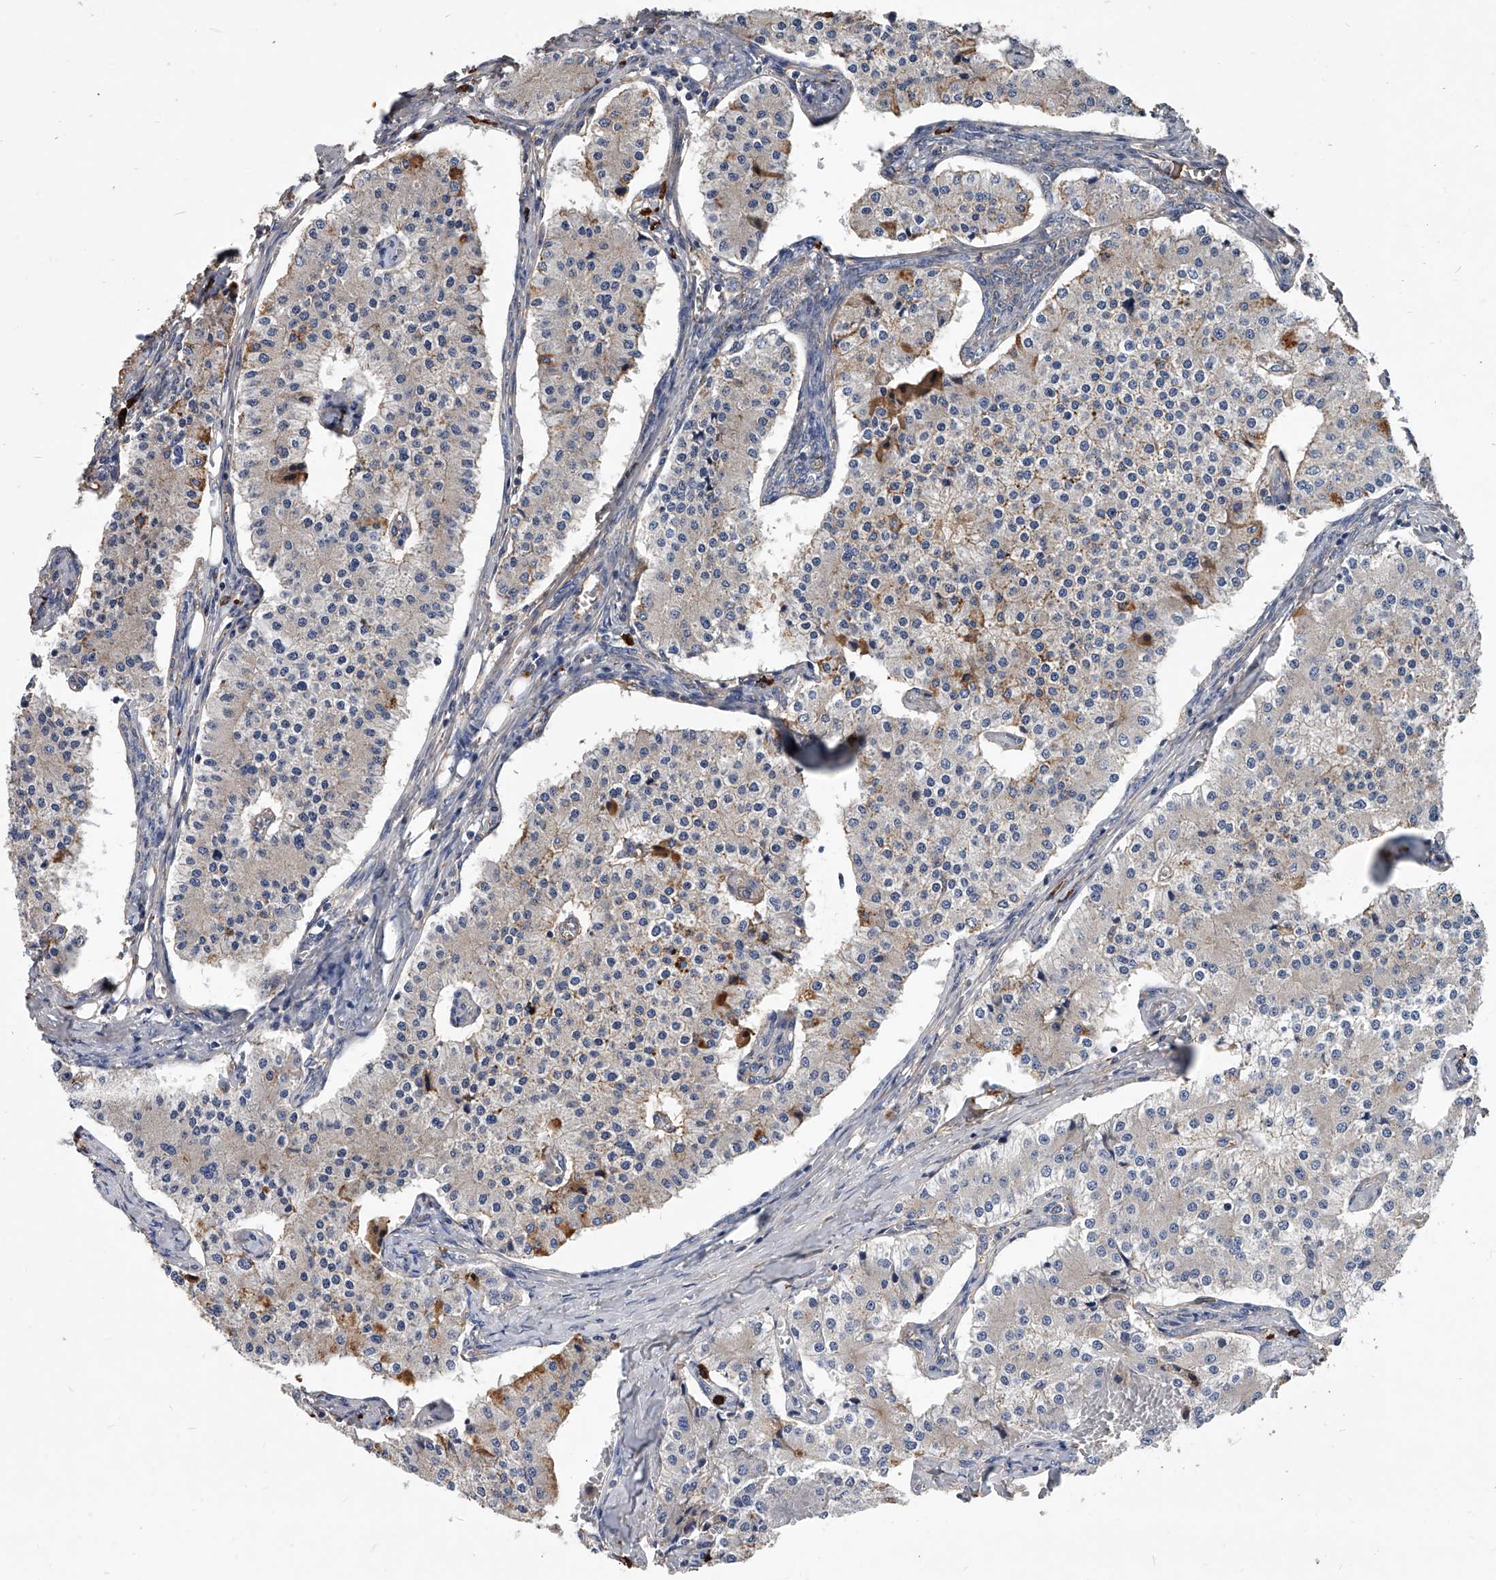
{"staining": {"intensity": "negative", "quantity": "none", "location": "none"}, "tissue": "carcinoid", "cell_type": "Tumor cells", "image_type": "cancer", "snomed": [{"axis": "morphology", "description": "Carcinoid, malignant, NOS"}, {"axis": "topography", "description": "Colon"}], "caption": "Malignant carcinoid stained for a protein using IHC displays no staining tumor cells.", "gene": "ZNF25", "patient": {"sex": "female", "age": 52}}